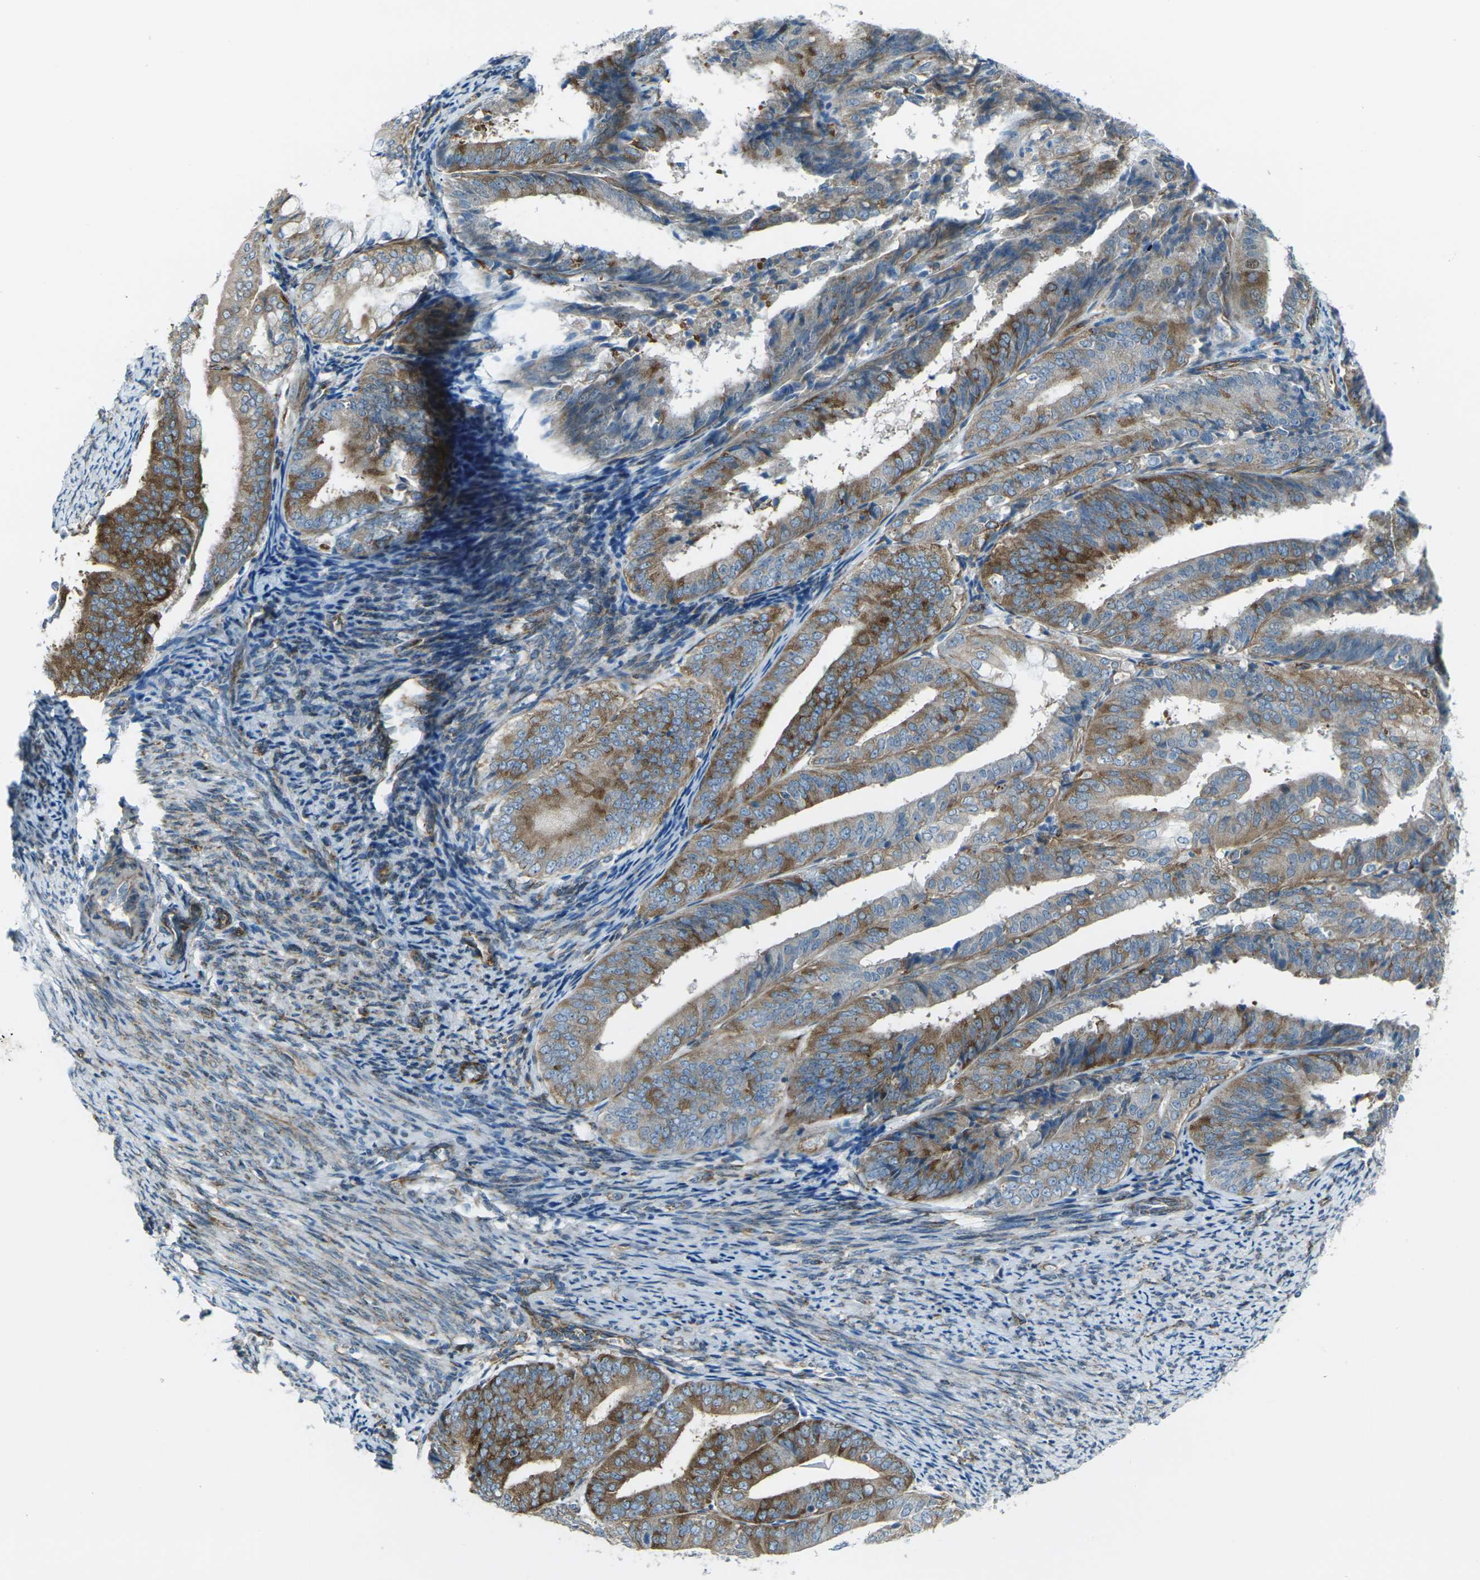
{"staining": {"intensity": "moderate", "quantity": ">75%", "location": "cytoplasmic/membranous"}, "tissue": "endometrial cancer", "cell_type": "Tumor cells", "image_type": "cancer", "snomed": [{"axis": "morphology", "description": "Adenocarcinoma, NOS"}, {"axis": "topography", "description": "Endometrium"}], "caption": "Moderate cytoplasmic/membranous protein expression is identified in approximately >75% of tumor cells in adenocarcinoma (endometrial). (Stains: DAB in brown, nuclei in blue, Microscopy: brightfield microscopy at high magnification).", "gene": "CELSR2", "patient": {"sex": "female", "age": 63}}